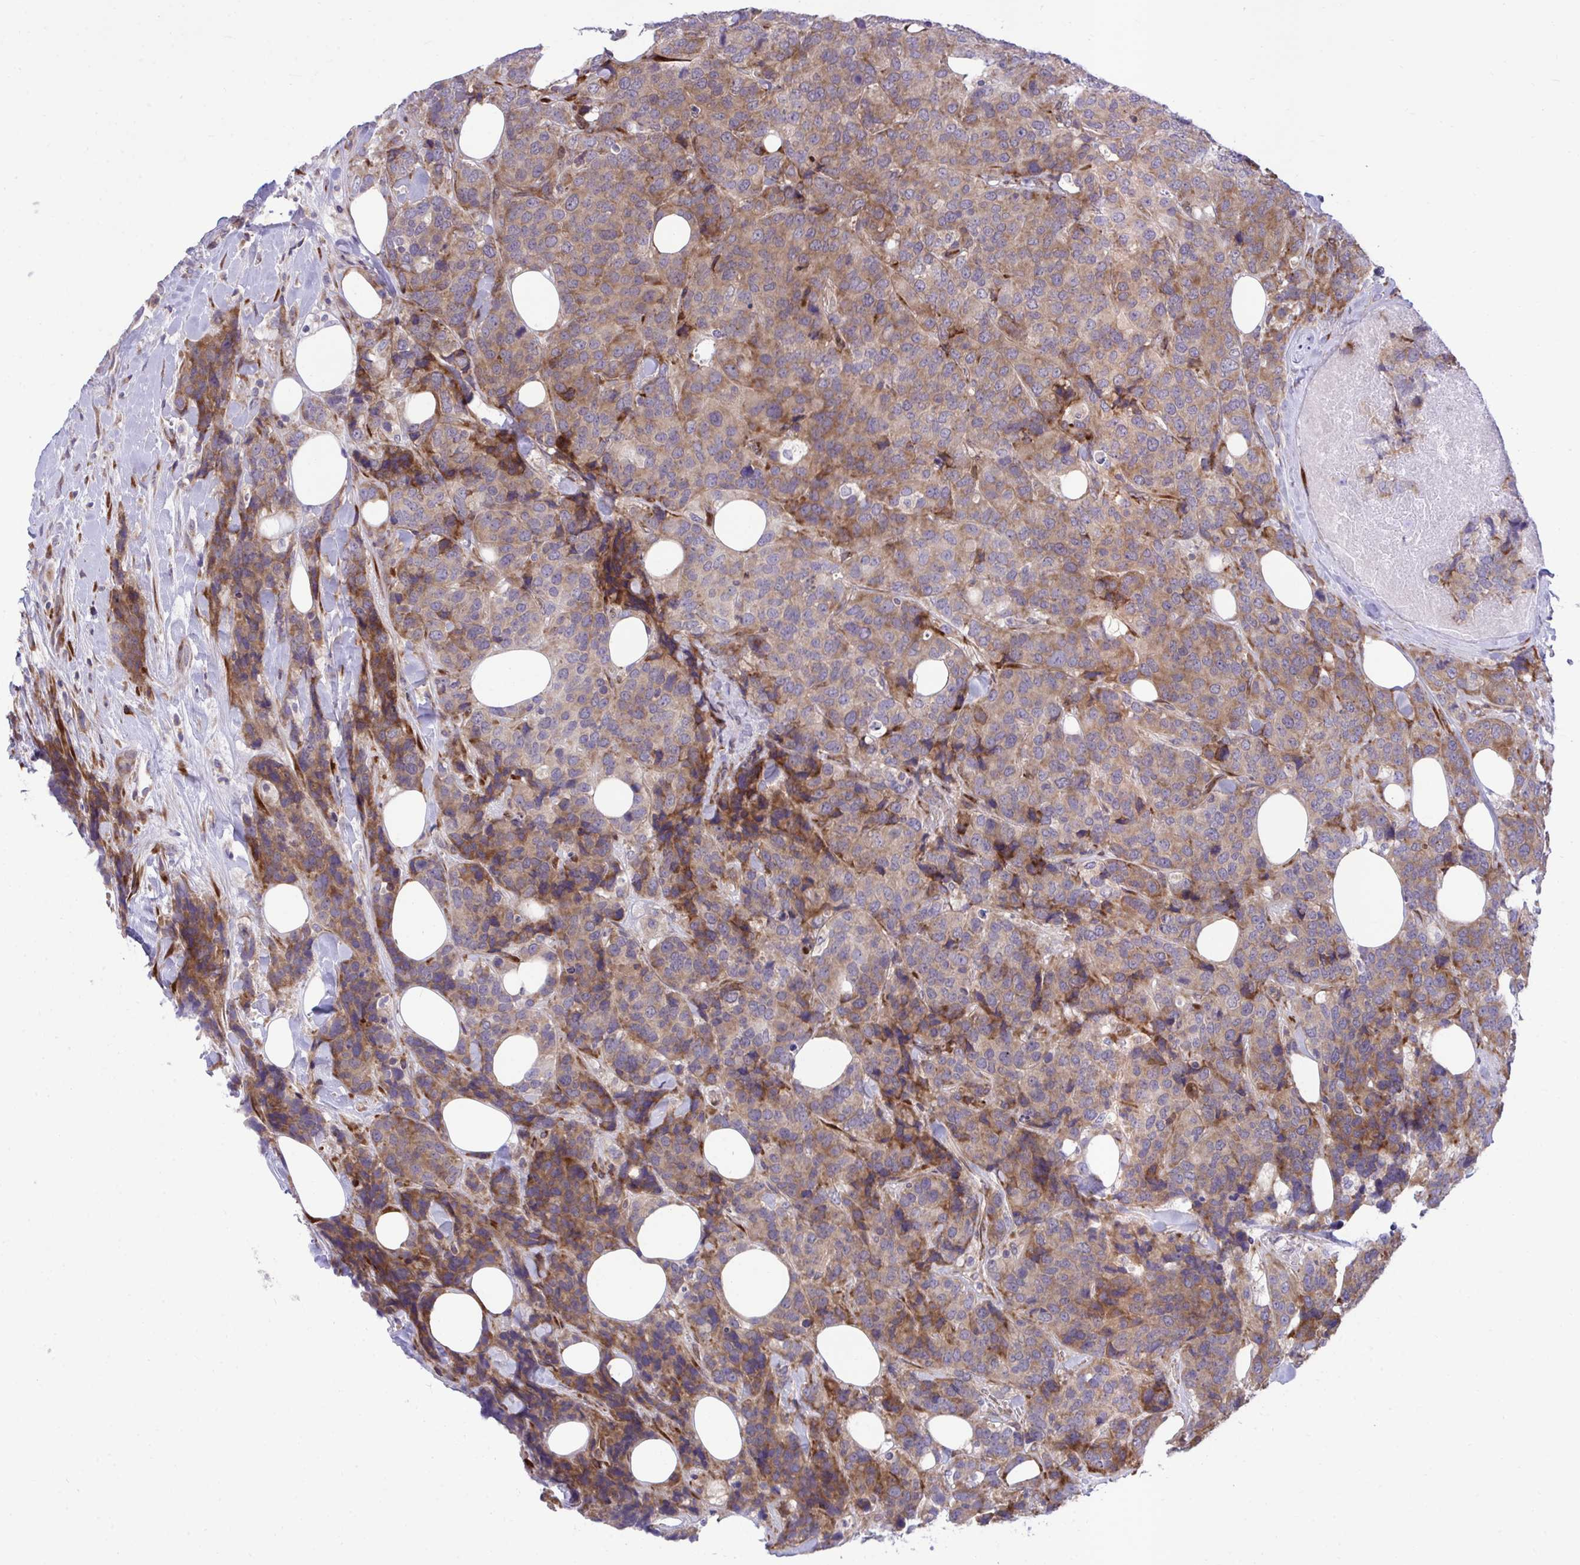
{"staining": {"intensity": "moderate", "quantity": ">75%", "location": "cytoplasmic/membranous"}, "tissue": "breast cancer", "cell_type": "Tumor cells", "image_type": "cancer", "snomed": [{"axis": "morphology", "description": "Lobular carcinoma"}, {"axis": "topography", "description": "Breast"}], "caption": "Tumor cells reveal medium levels of moderate cytoplasmic/membranous staining in about >75% of cells in breast cancer (lobular carcinoma).", "gene": "RPS15", "patient": {"sex": "female", "age": 59}}